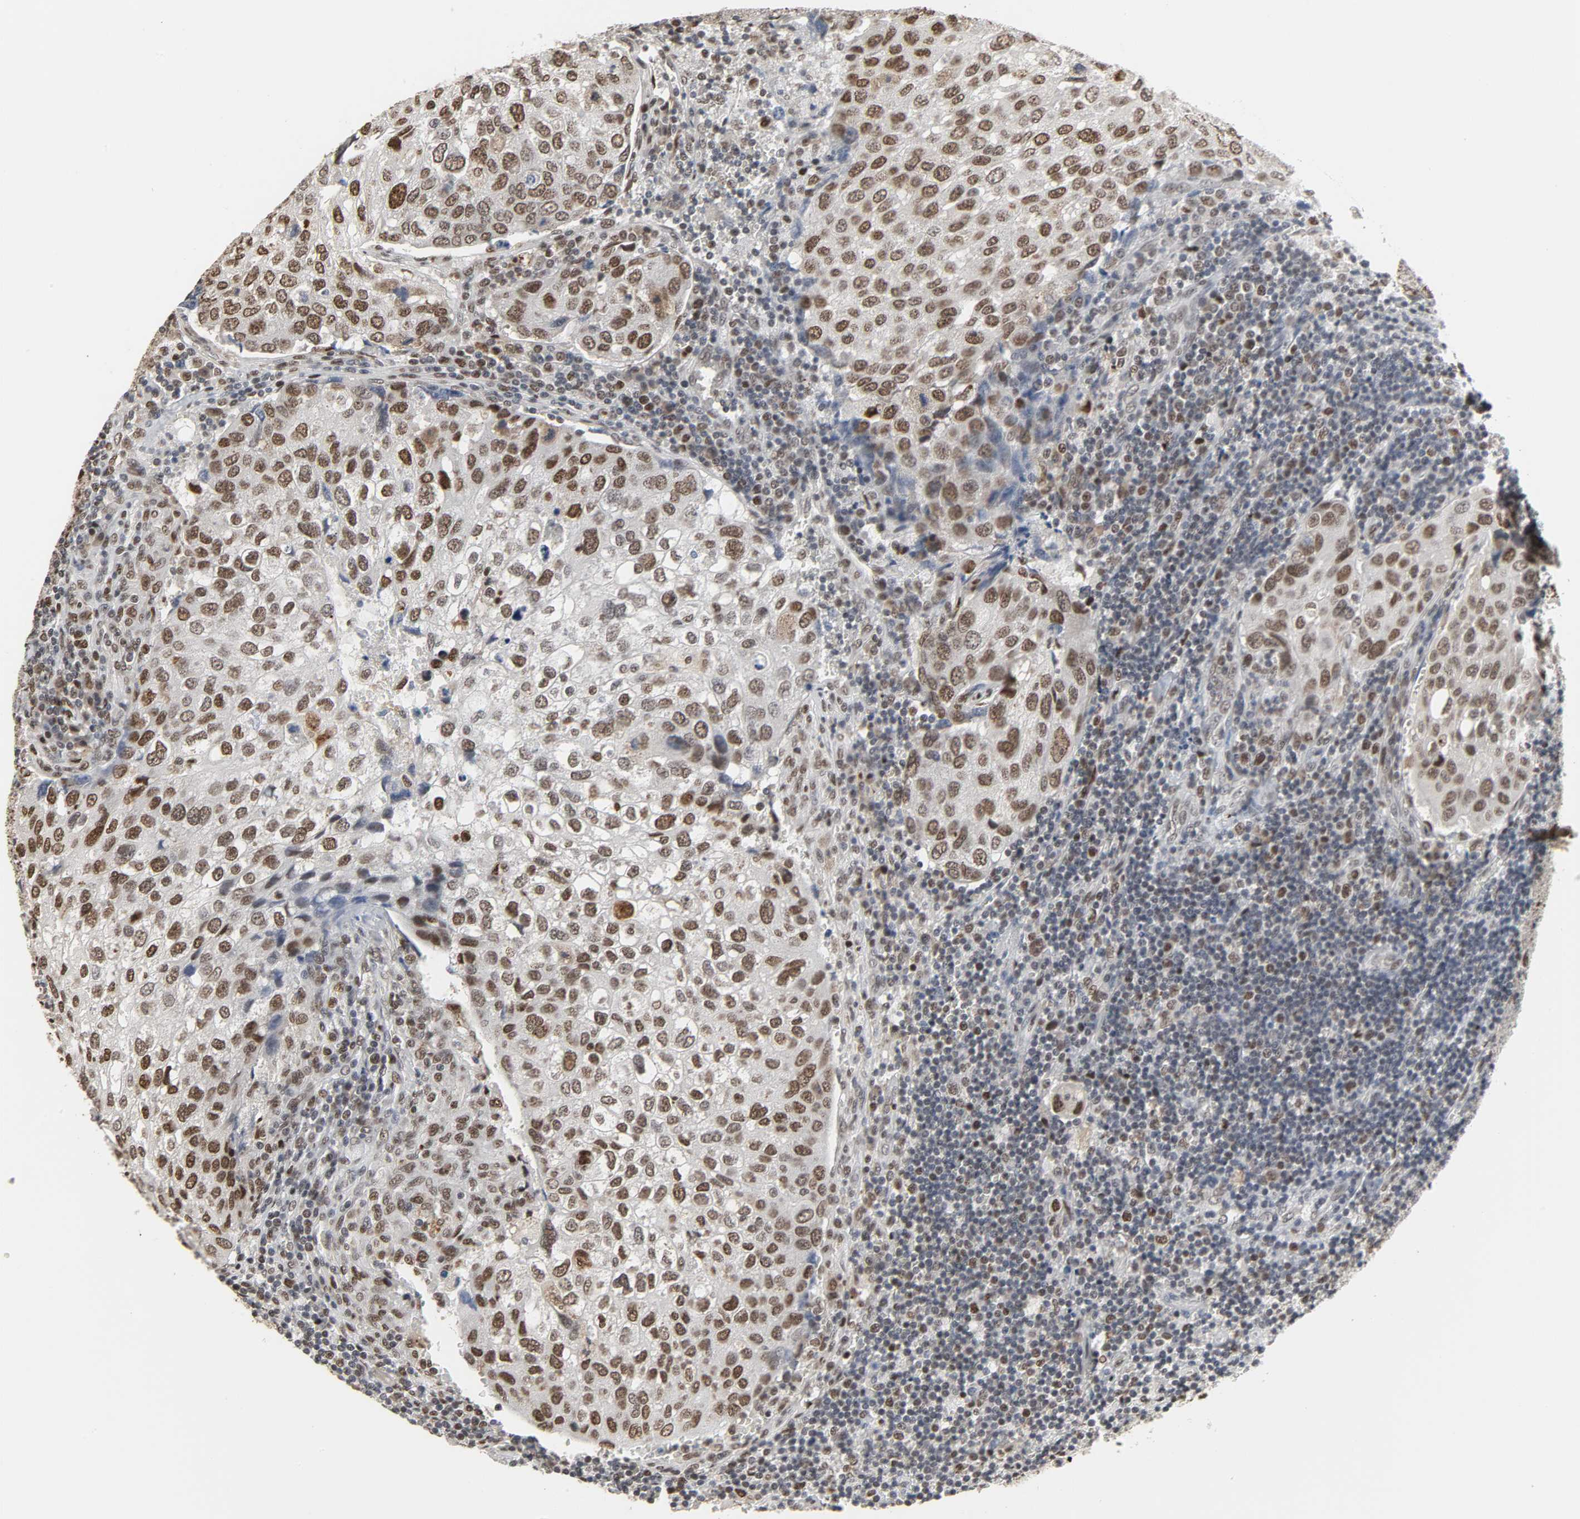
{"staining": {"intensity": "moderate", "quantity": ">75%", "location": "nuclear"}, "tissue": "urothelial cancer", "cell_type": "Tumor cells", "image_type": "cancer", "snomed": [{"axis": "morphology", "description": "Urothelial carcinoma, High grade"}, {"axis": "topography", "description": "Lymph node"}, {"axis": "topography", "description": "Urinary bladder"}], "caption": "Tumor cells show moderate nuclear positivity in approximately >75% of cells in urothelial carcinoma (high-grade). (brown staining indicates protein expression, while blue staining denotes nuclei).", "gene": "DAZAP1", "patient": {"sex": "male", "age": 51}}